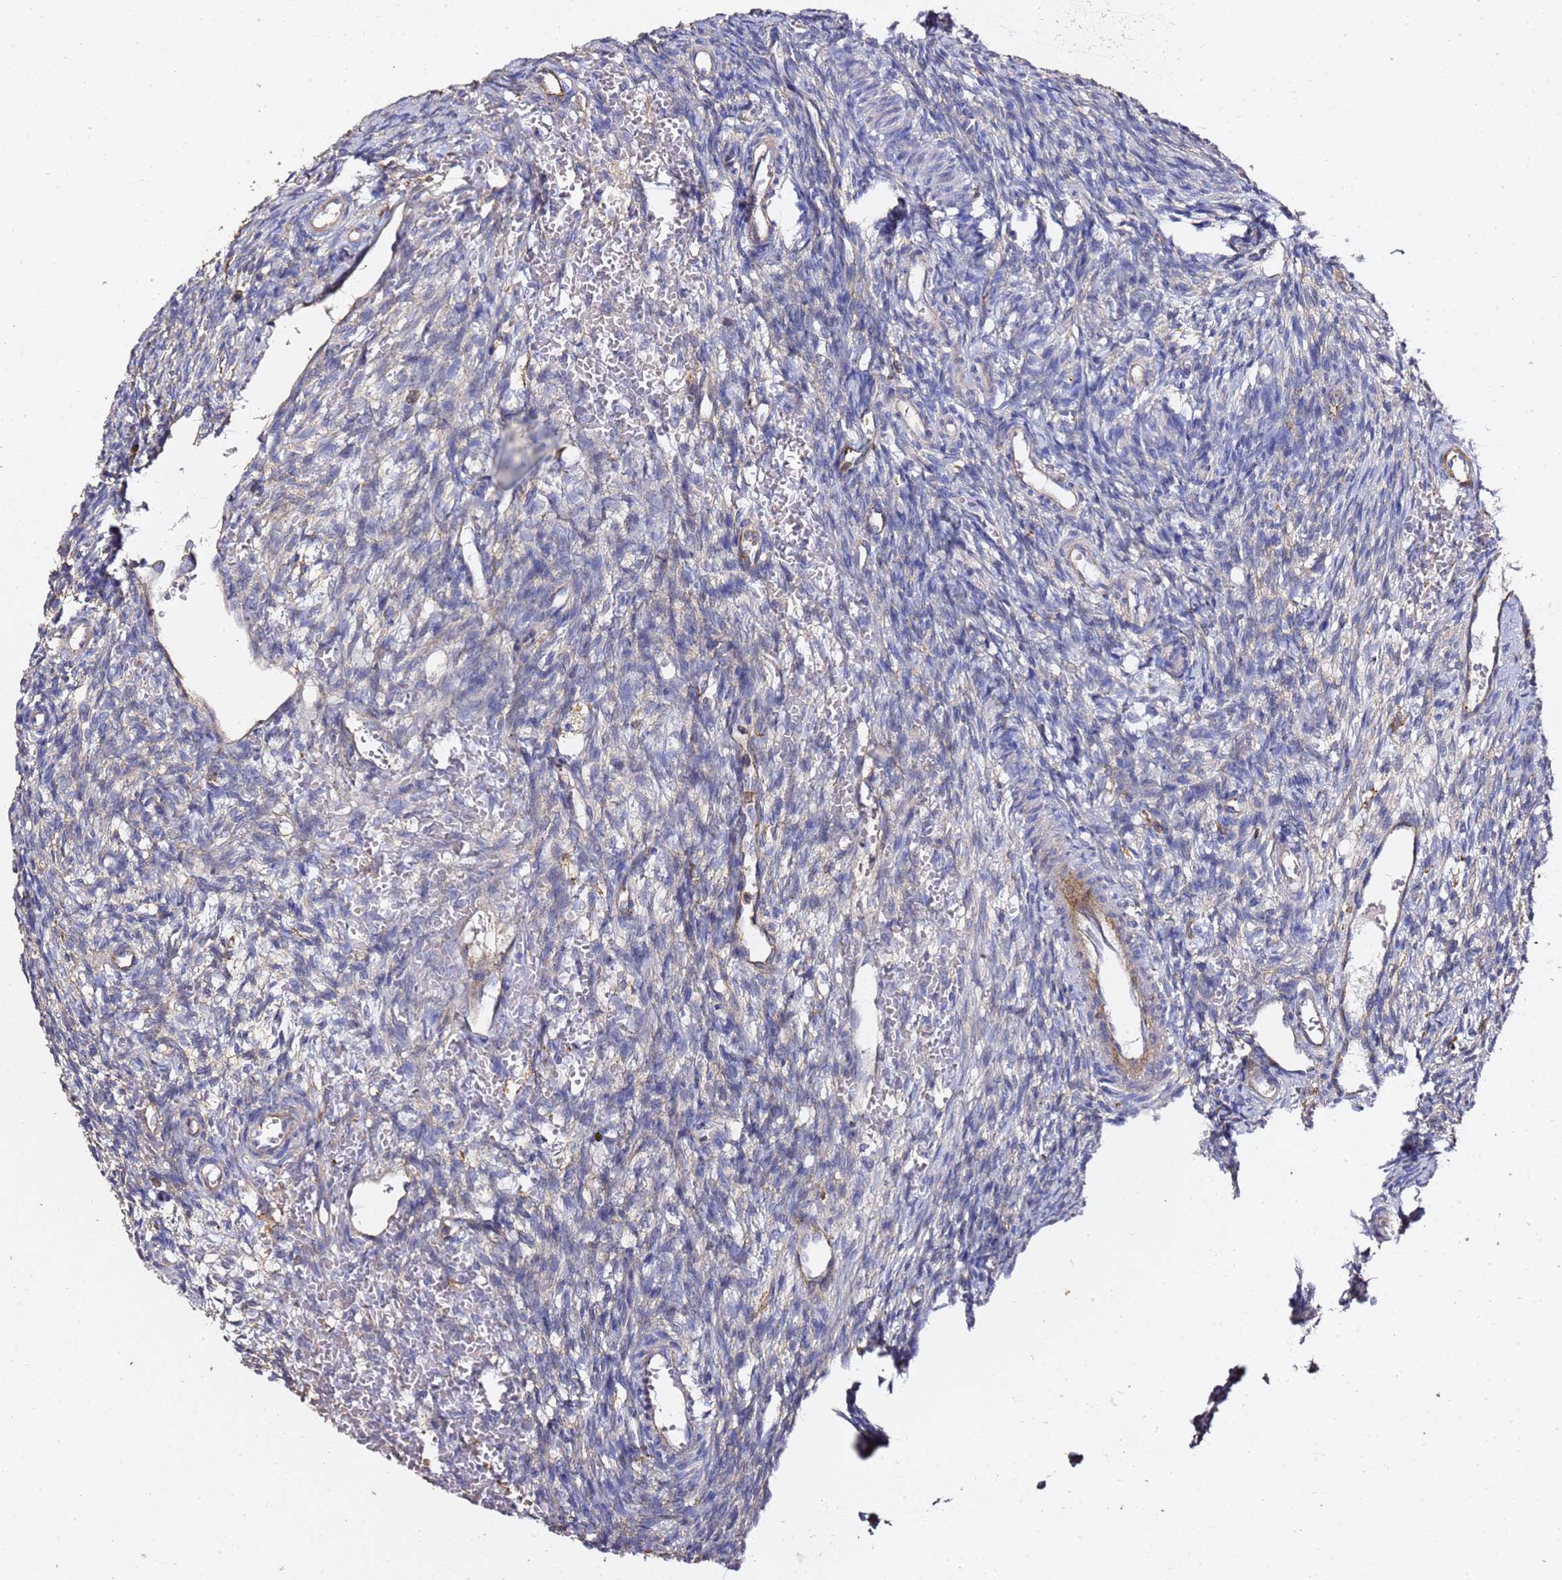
{"staining": {"intensity": "negative", "quantity": "none", "location": "none"}, "tissue": "ovary", "cell_type": "Ovarian stroma cells", "image_type": "normal", "snomed": [{"axis": "morphology", "description": "Normal tissue, NOS"}, {"axis": "topography", "description": "Ovary"}], "caption": "There is no significant expression in ovarian stroma cells of ovary. (Immunohistochemistry, brightfield microscopy, high magnification).", "gene": "ZFP36L2", "patient": {"sex": "female", "age": 39}}